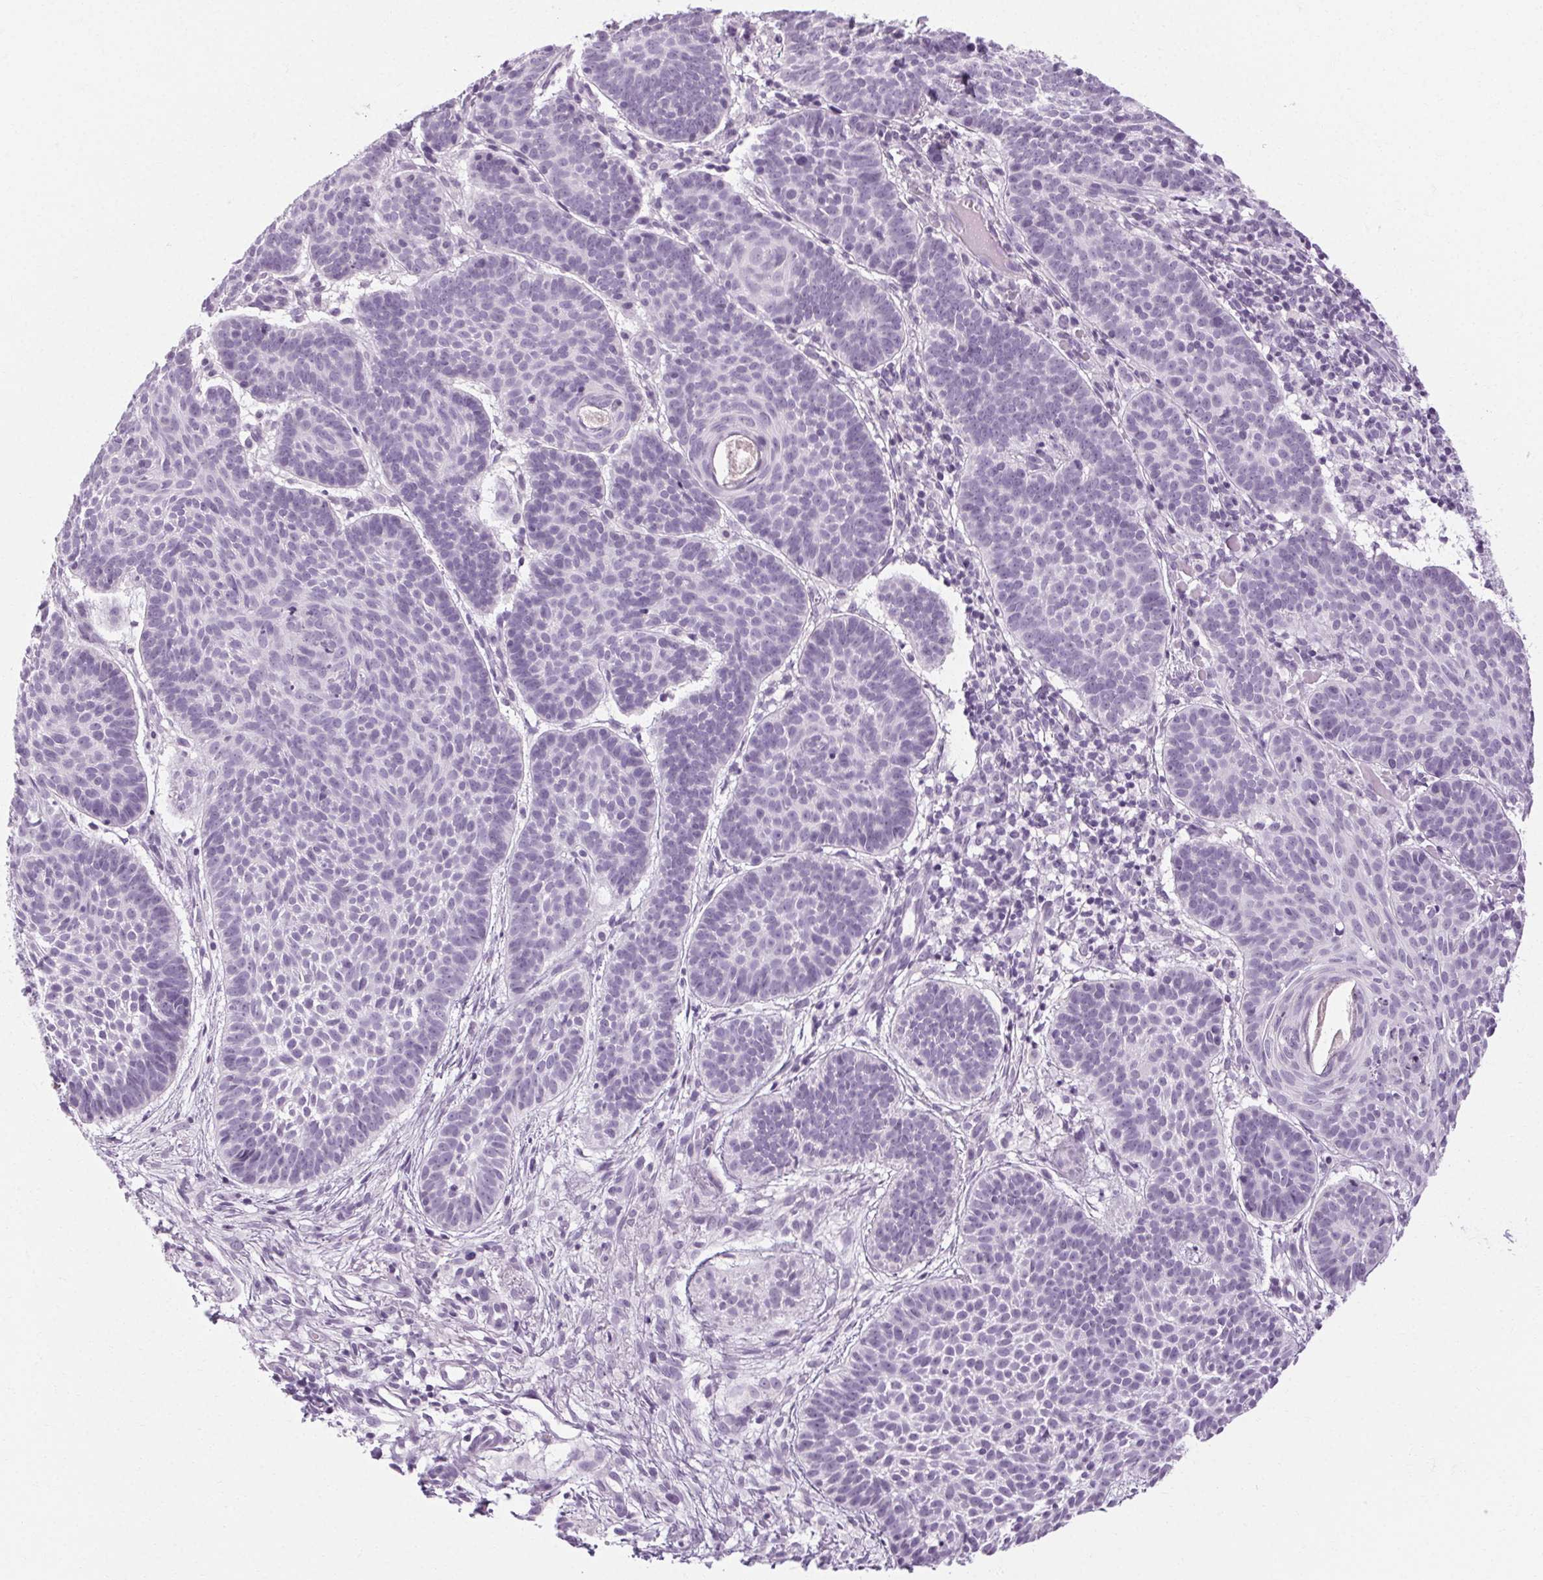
{"staining": {"intensity": "negative", "quantity": "none", "location": "none"}, "tissue": "skin cancer", "cell_type": "Tumor cells", "image_type": "cancer", "snomed": [{"axis": "morphology", "description": "Basal cell carcinoma"}, {"axis": "topography", "description": "Skin"}], "caption": "Micrograph shows no protein staining in tumor cells of basal cell carcinoma (skin) tissue.", "gene": "POMC", "patient": {"sex": "male", "age": 72}}